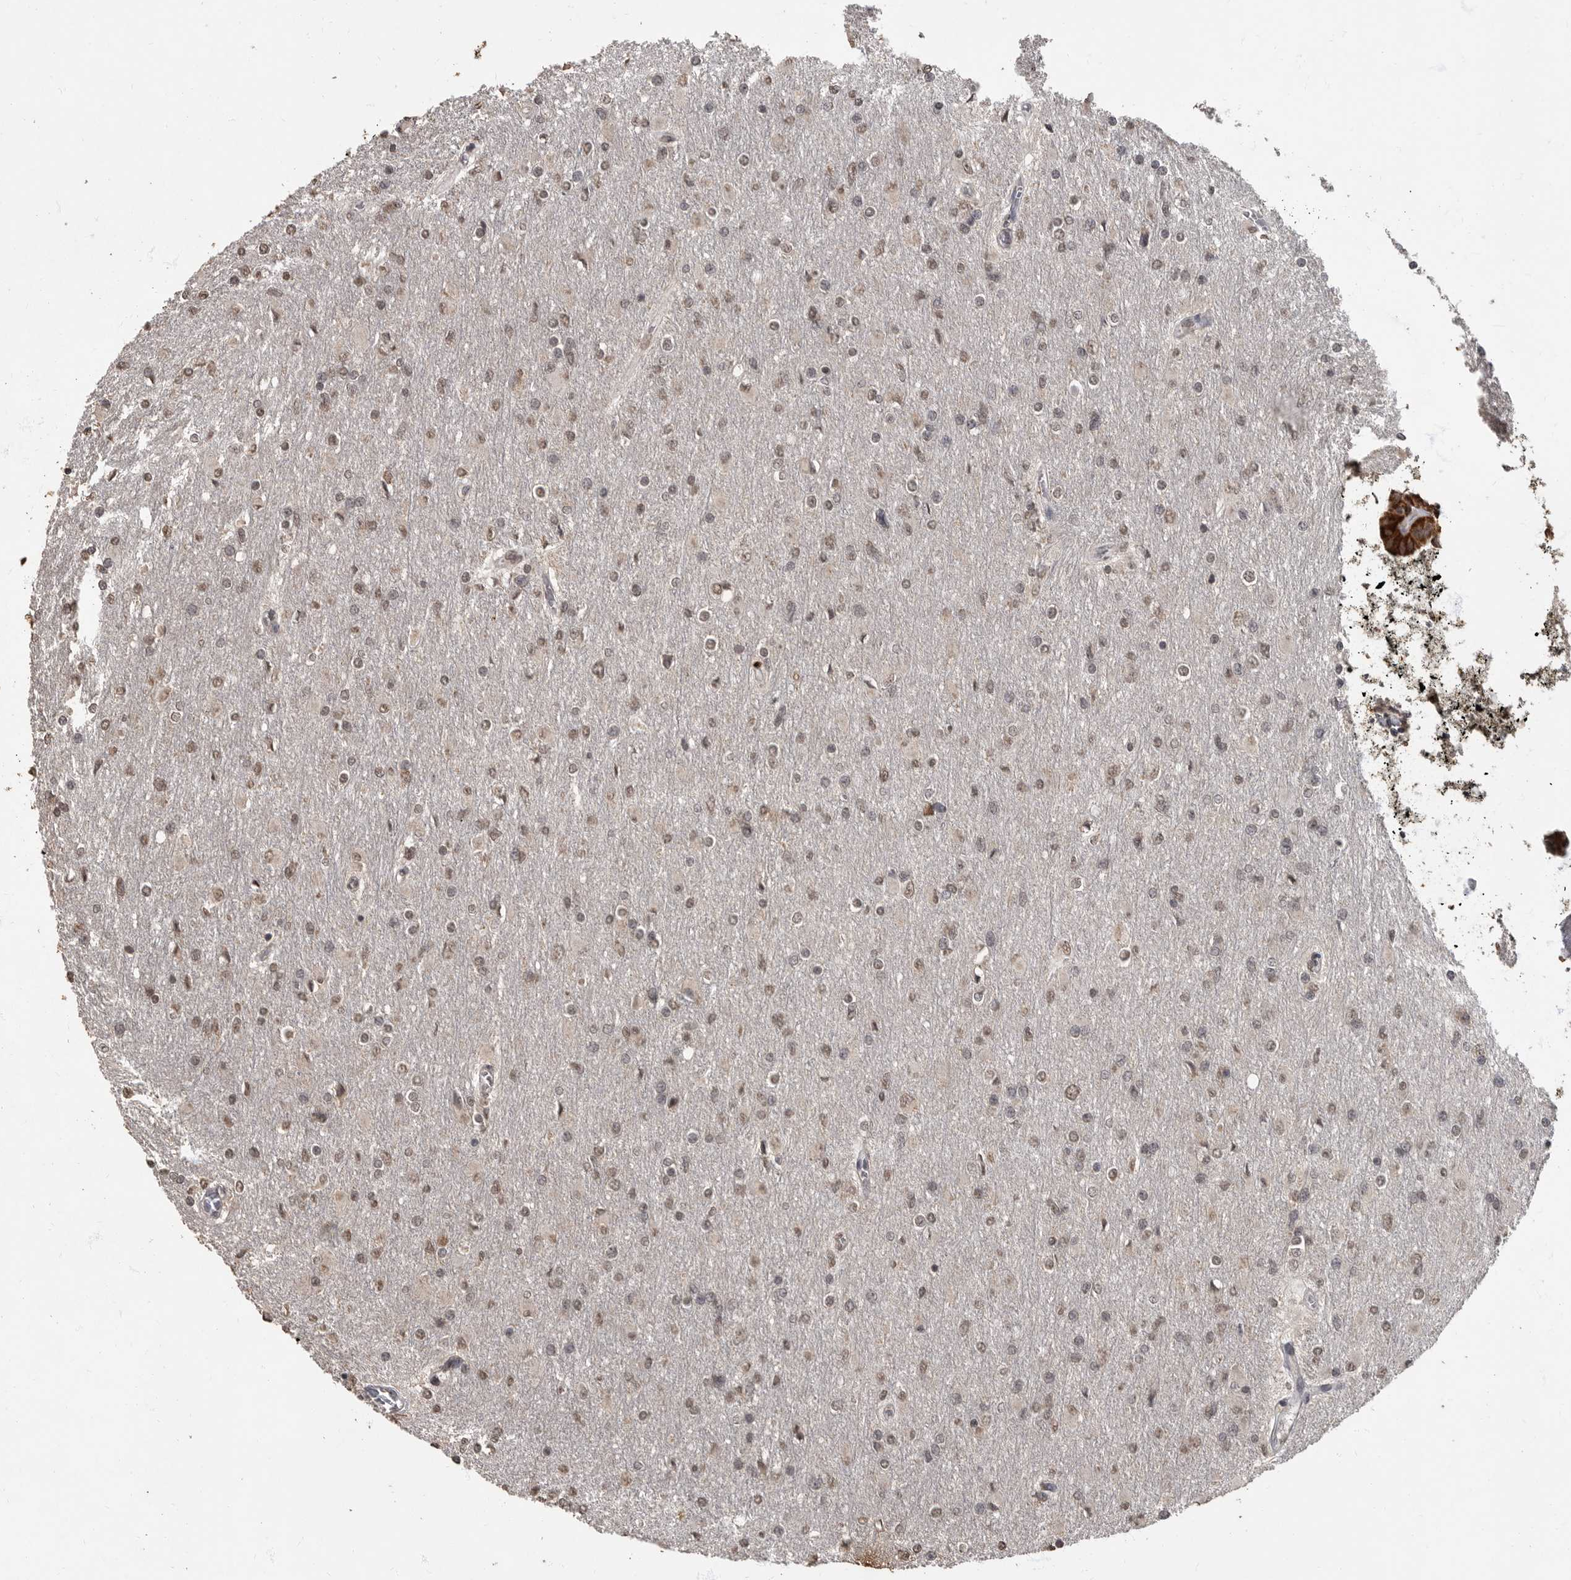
{"staining": {"intensity": "weak", "quantity": ">75%", "location": "nuclear"}, "tissue": "glioma", "cell_type": "Tumor cells", "image_type": "cancer", "snomed": [{"axis": "morphology", "description": "Glioma, malignant, High grade"}, {"axis": "topography", "description": "Cerebral cortex"}], "caption": "A histopathology image of human glioma stained for a protein shows weak nuclear brown staining in tumor cells.", "gene": "MAFG", "patient": {"sex": "female", "age": 36}}